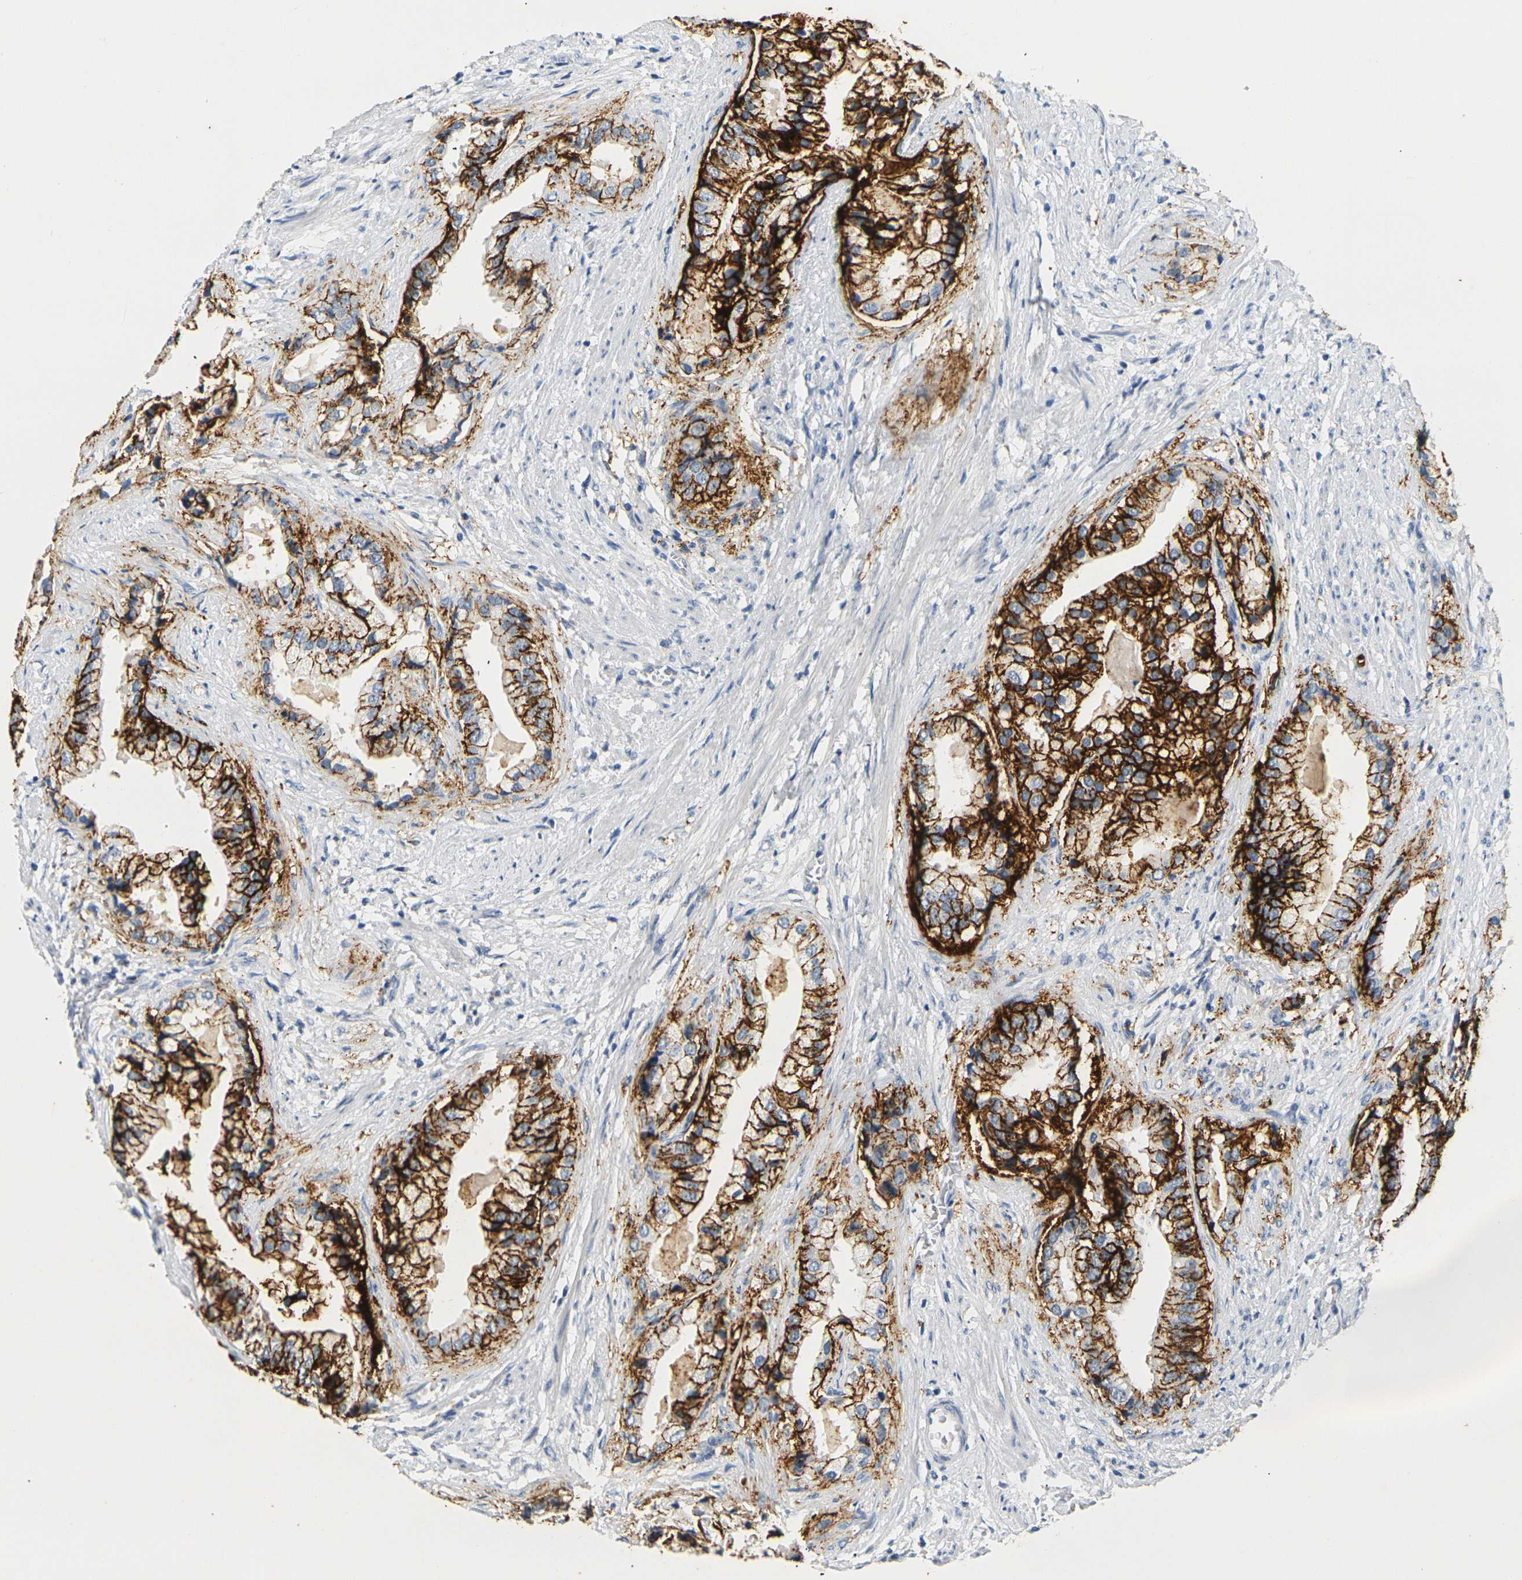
{"staining": {"intensity": "strong", "quantity": ">75%", "location": "cytoplasmic/membranous"}, "tissue": "prostate cancer", "cell_type": "Tumor cells", "image_type": "cancer", "snomed": [{"axis": "morphology", "description": "Adenocarcinoma, Low grade"}, {"axis": "topography", "description": "Prostate"}], "caption": "A photomicrograph showing strong cytoplasmic/membranous positivity in about >75% of tumor cells in prostate adenocarcinoma (low-grade), as visualized by brown immunohistochemical staining.", "gene": "CLDN7", "patient": {"sex": "male", "age": 71}}